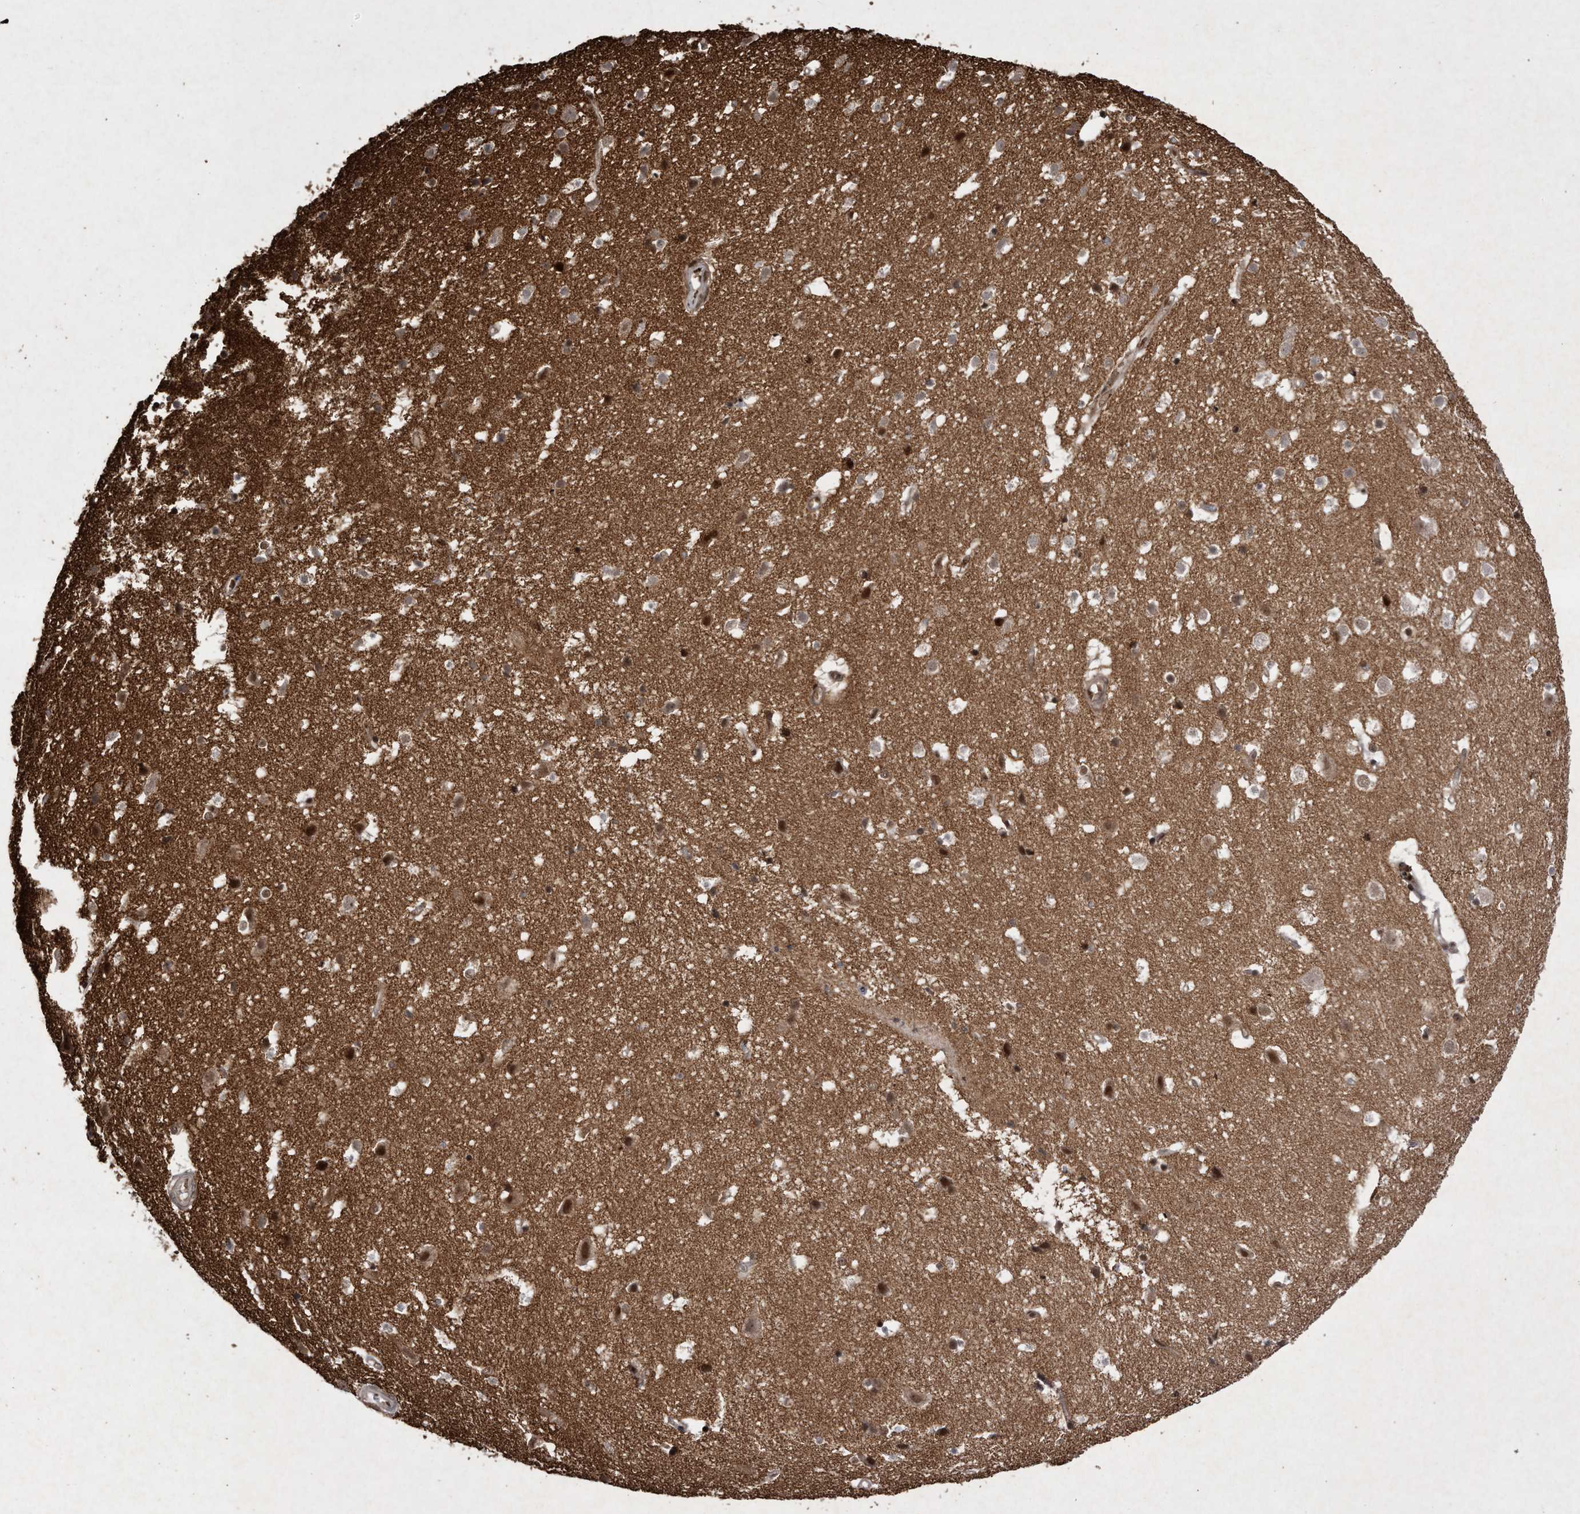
{"staining": {"intensity": "moderate", "quantity": ">75%", "location": "cytoplasmic/membranous,nuclear"}, "tissue": "cerebral cortex", "cell_type": "Endothelial cells", "image_type": "normal", "snomed": [{"axis": "morphology", "description": "Normal tissue, NOS"}, {"axis": "topography", "description": "Cerebral cortex"}], "caption": "Immunohistochemistry (IHC) photomicrograph of benign cerebral cortex: cerebral cortex stained using immunohistochemistry (IHC) shows medium levels of moderate protein expression localized specifically in the cytoplasmic/membranous,nuclear of endothelial cells, appearing as a cytoplasmic/membranous,nuclear brown color.", "gene": "RAD23B", "patient": {"sex": "male", "age": 54}}